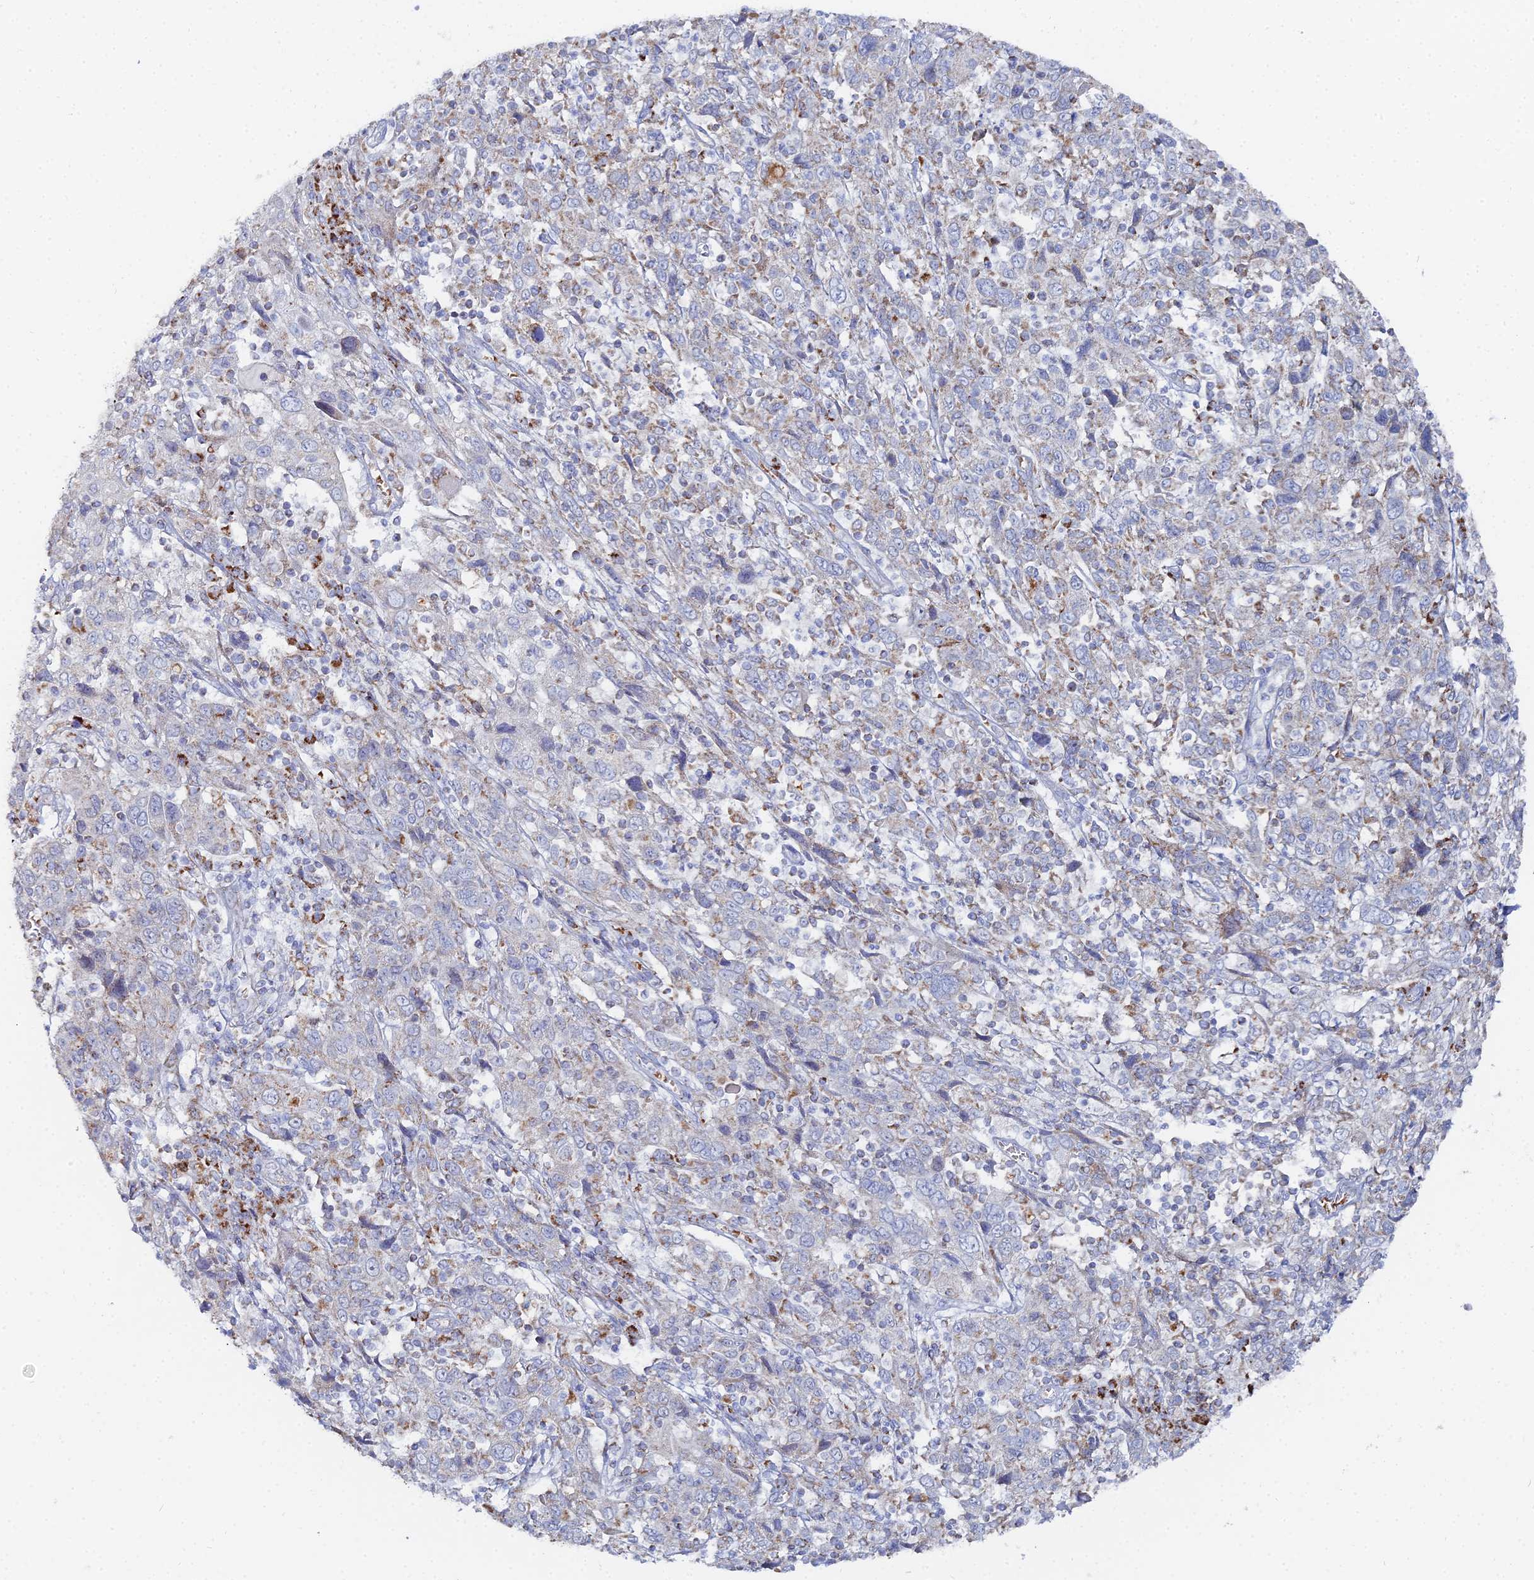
{"staining": {"intensity": "moderate", "quantity": "<25%", "location": "cytoplasmic/membranous"}, "tissue": "cervical cancer", "cell_type": "Tumor cells", "image_type": "cancer", "snomed": [{"axis": "morphology", "description": "Squamous cell carcinoma, NOS"}, {"axis": "topography", "description": "Cervix"}], "caption": "IHC (DAB (3,3'-diaminobenzidine)) staining of cervical cancer (squamous cell carcinoma) reveals moderate cytoplasmic/membranous protein expression in about <25% of tumor cells.", "gene": "MPC1", "patient": {"sex": "female", "age": 46}}